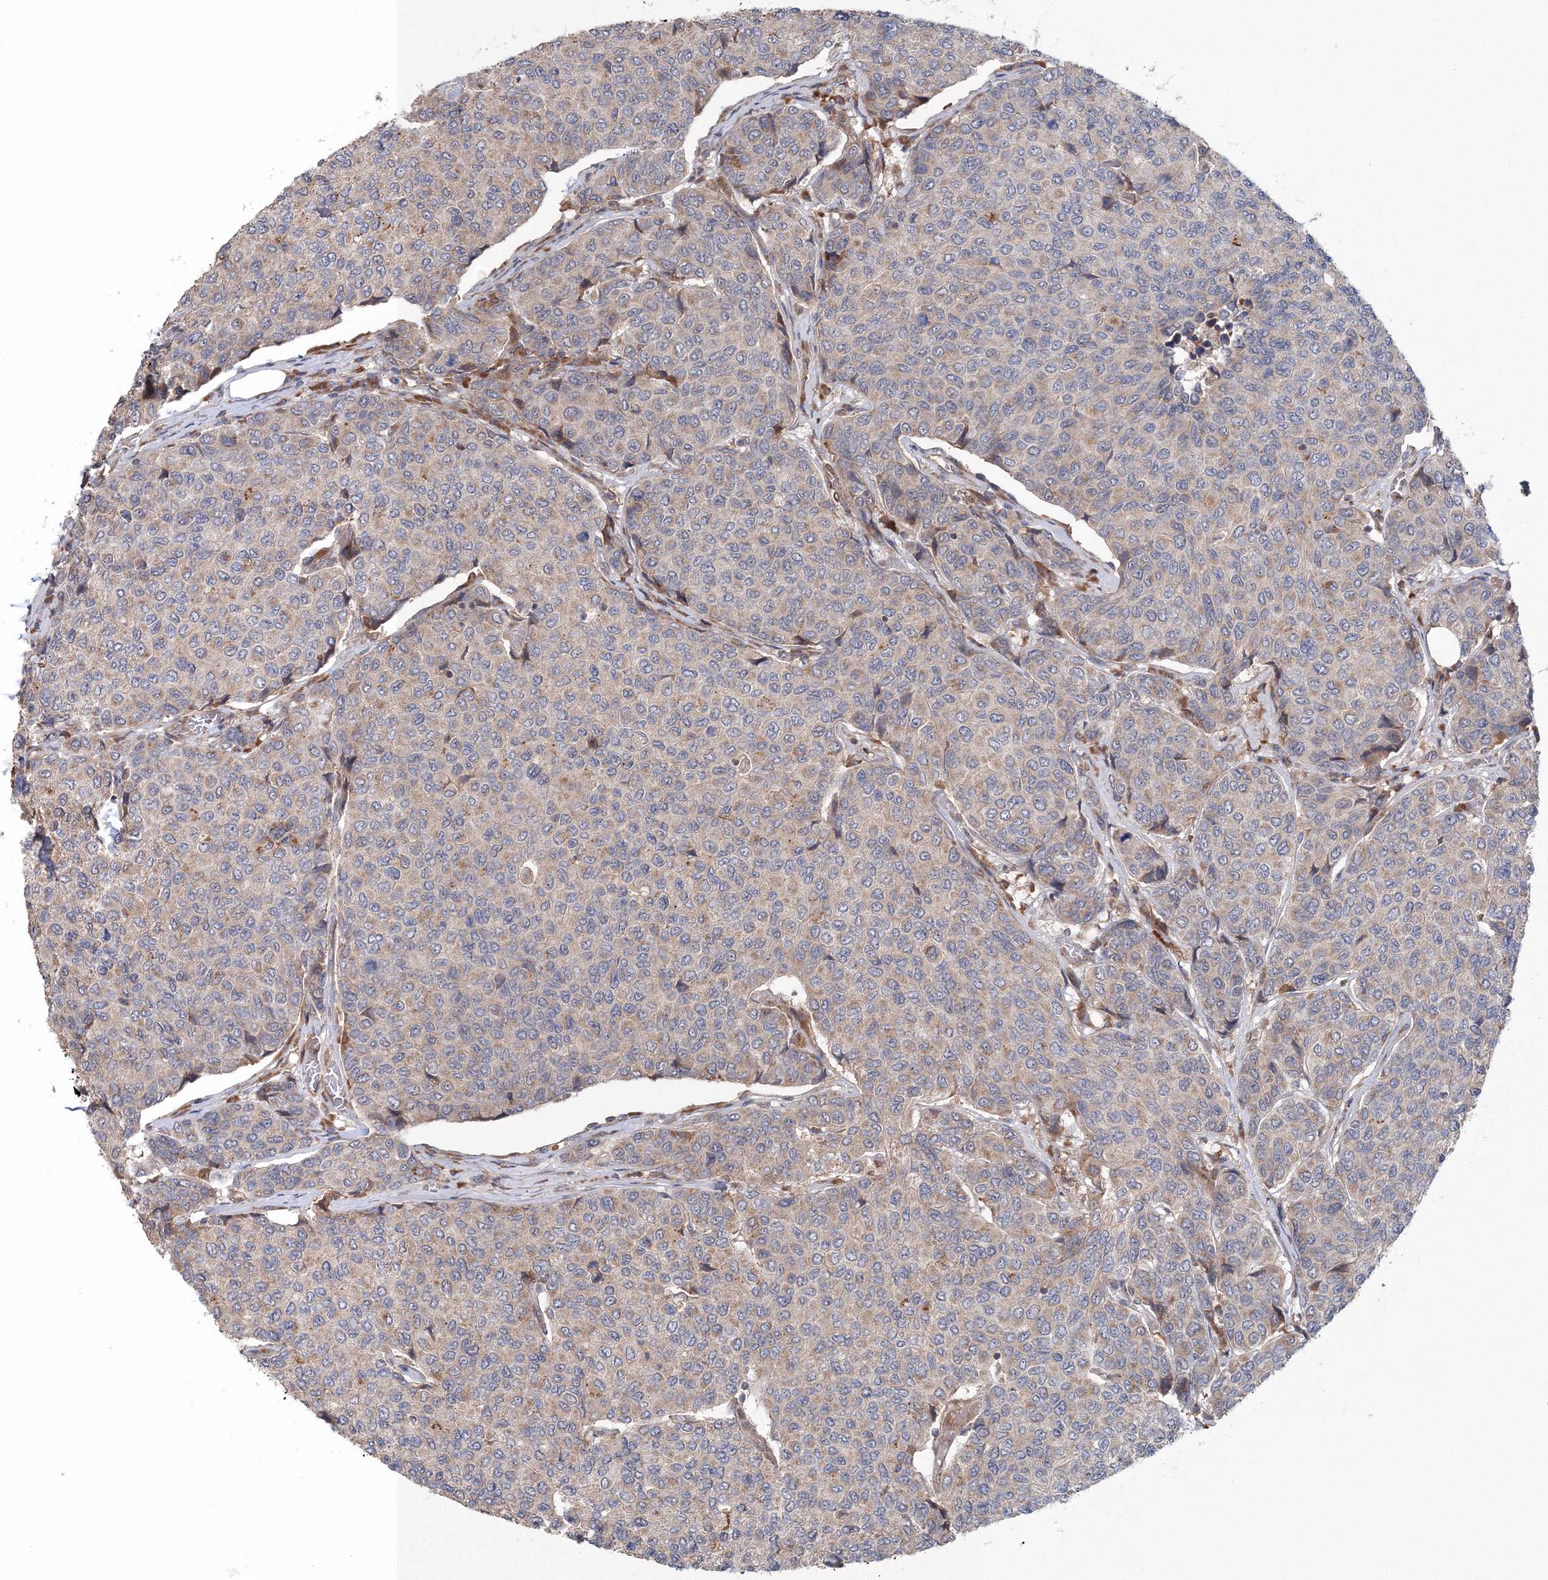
{"staining": {"intensity": "weak", "quantity": ">75%", "location": "cytoplasmic/membranous"}, "tissue": "breast cancer", "cell_type": "Tumor cells", "image_type": "cancer", "snomed": [{"axis": "morphology", "description": "Duct carcinoma"}, {"axis": "topography", "description": "Breast"}], "caption": "Human breast invasive ductal carcinoma stained with a brown dye shows weak cytoplasmic/membranous positive positivity in approximately >75% of tumor cells.", "gene": "NOA1", "patient": {"sex": "female", "age": 55}}